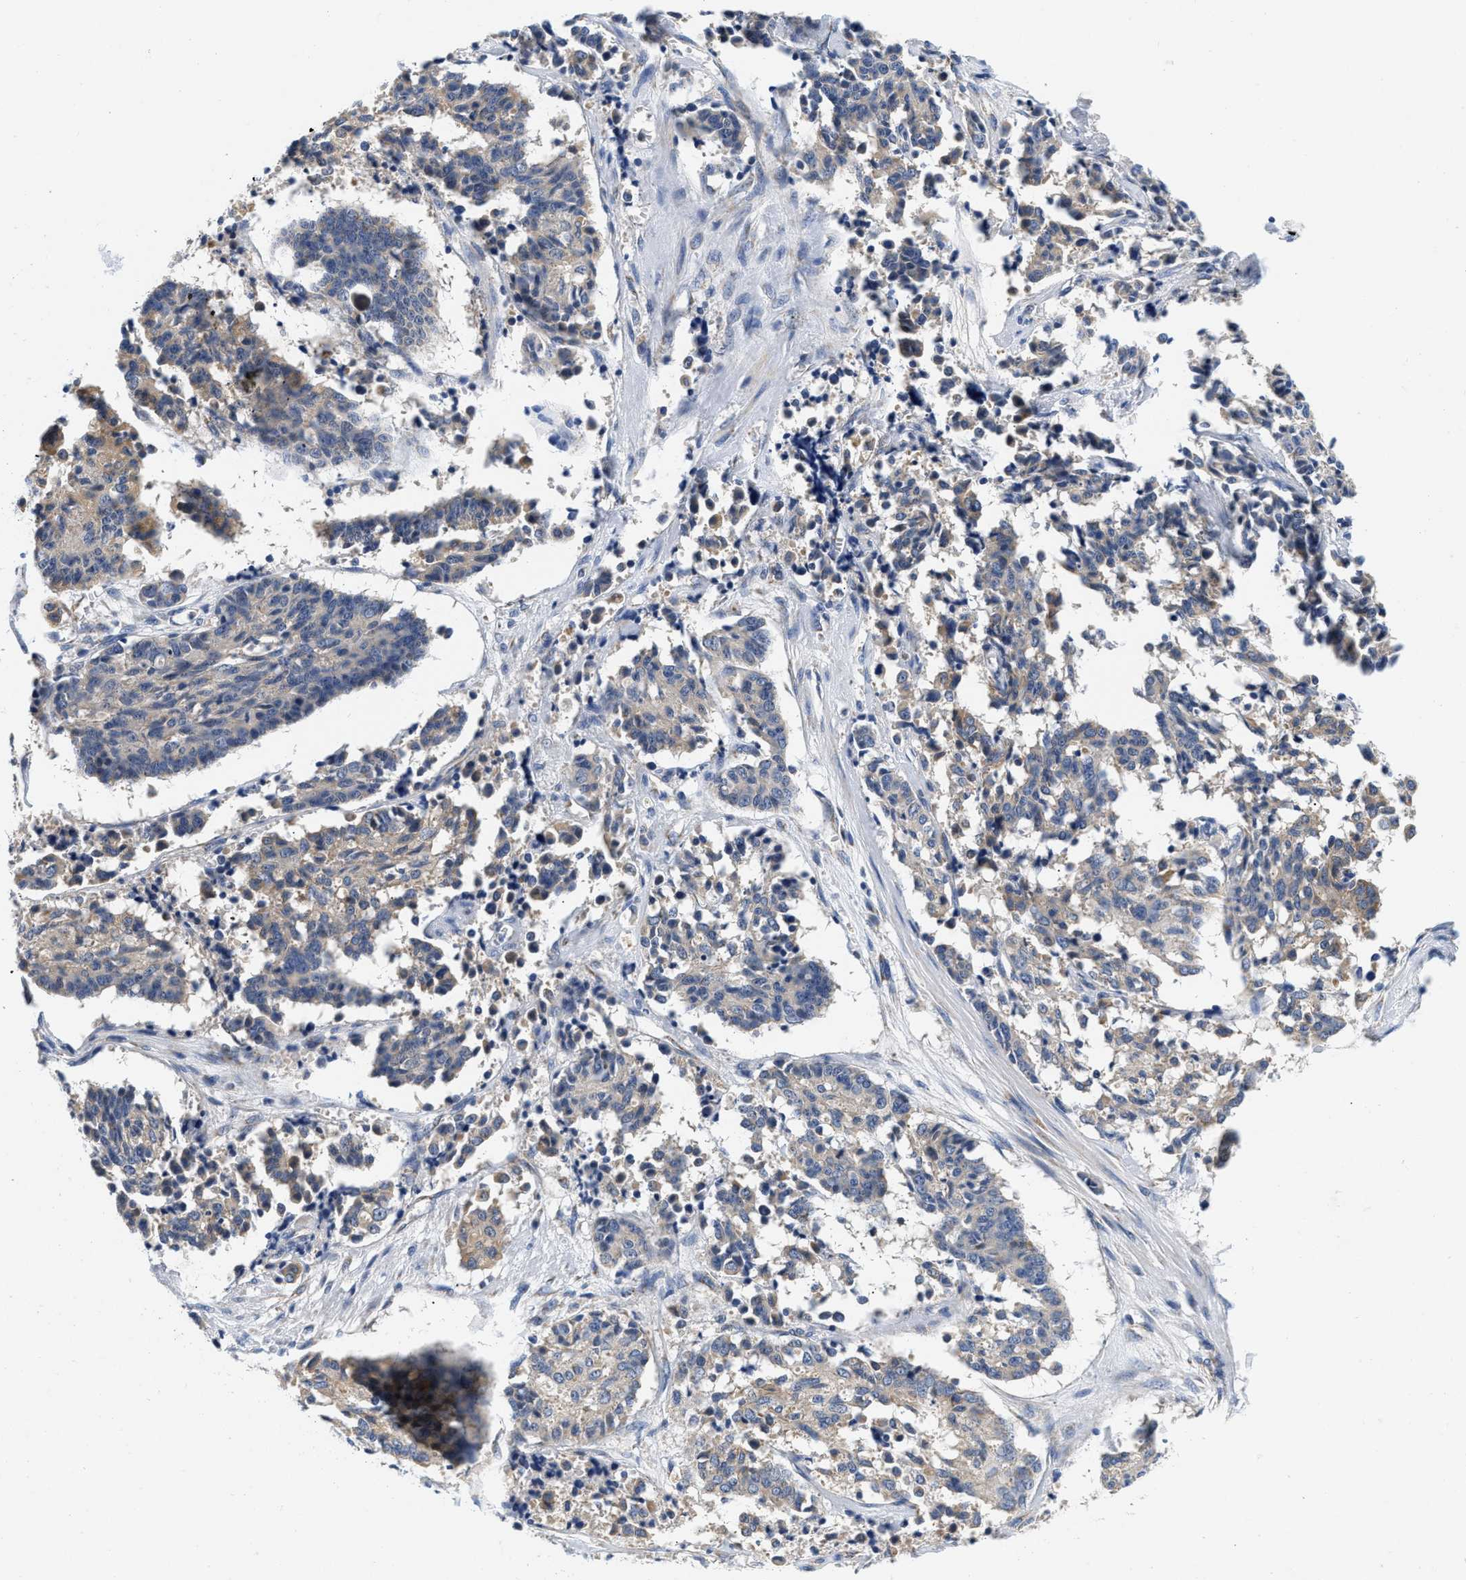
{"staining": {"intensity": "negative", "quantity": "none", "location": "none"}, "tissue": "cervical cancer", "cell_type": "Tumor cells", "image_type": "cancer", "snomed": [{"axis": "morphology", "description": "Squamous cell carcinoma, NOS"}, {"axis": "topography", "description": "Cervix"}], "caption": "DAB (3,3'-diaminobenzidine) immunohistochemical staining of human squamous cell carcinoma (cervical) demonstrates no significant staining in tumor cells.", "gene": "PDP1", "patient": {"sex": "female", "age": 35}}